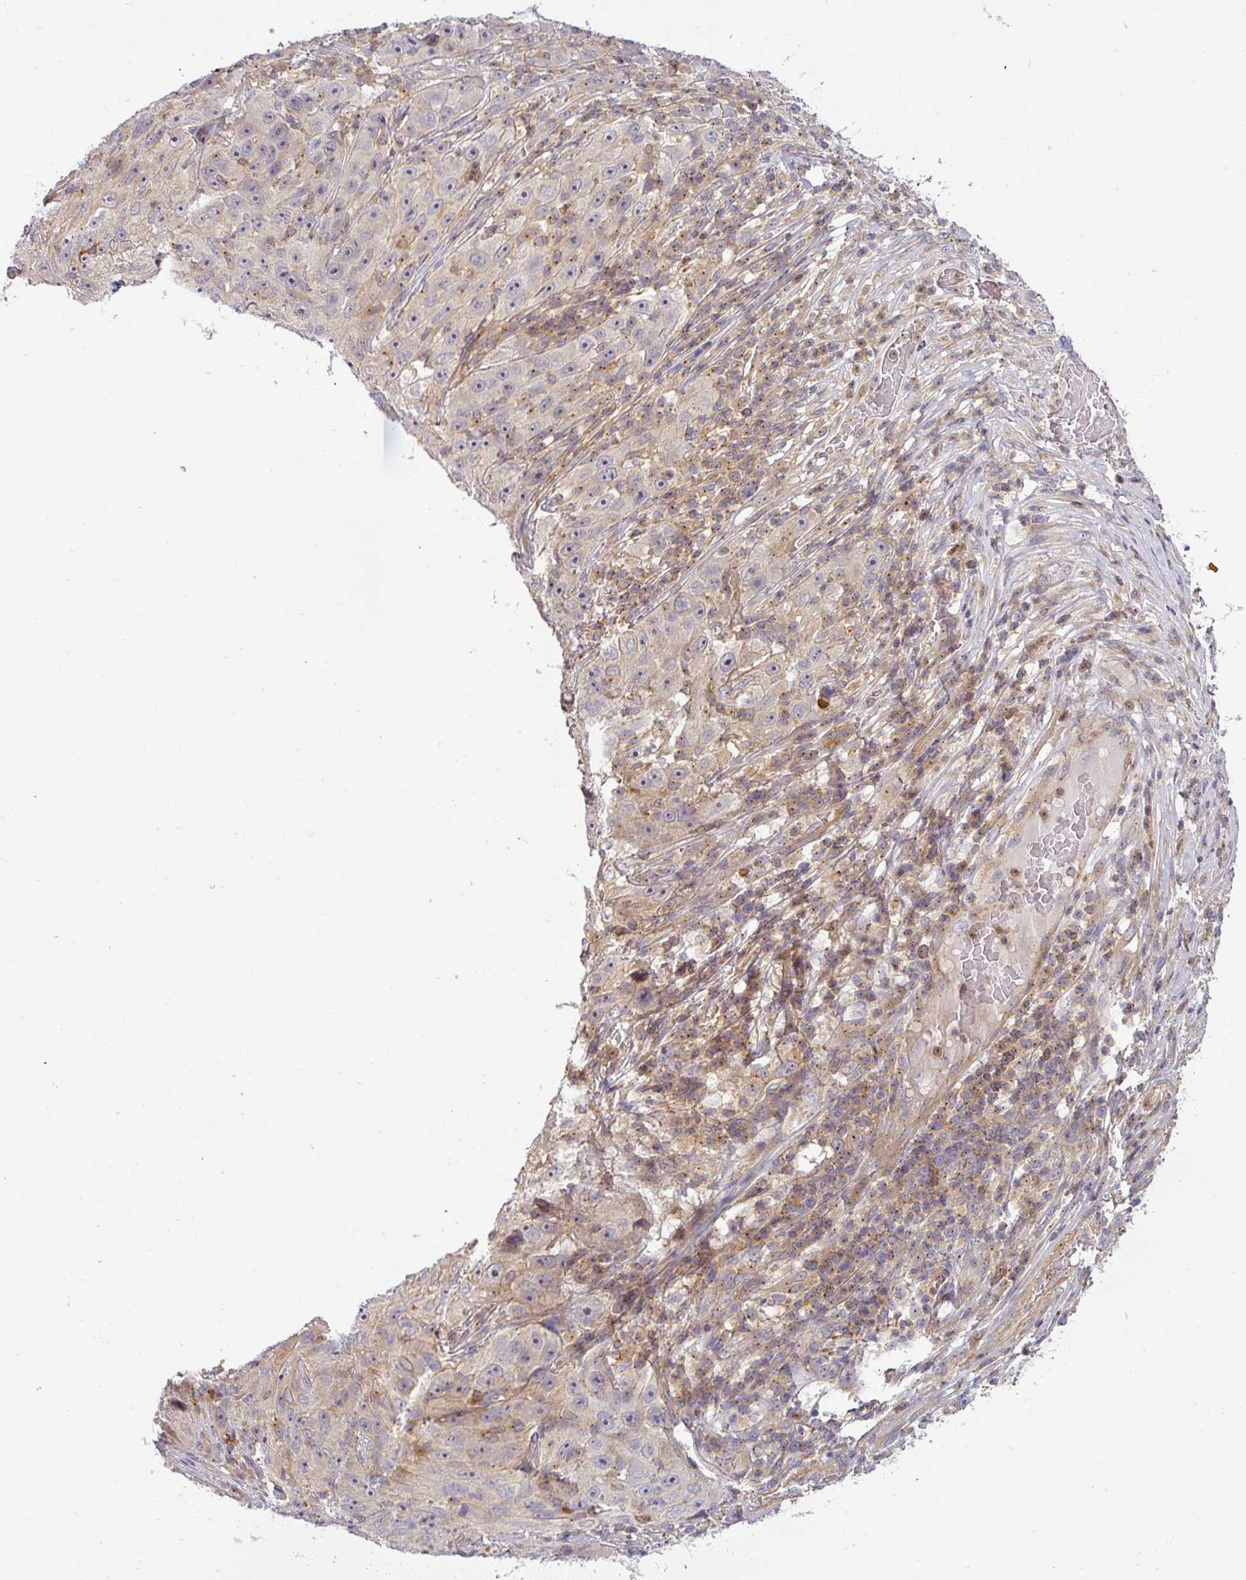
{"staining": {"intensity": "negative", "quantity": "none", "location": "none"}, "tissue": "skin cancer", "cell_type": "Tumor cells", "image_type": "cancer", "snomed": [{"axis": "morphology", "description": "Squamous cell carcinoma, NOS"}, {"axis": "topography", "description": "Skin"}], "caption": "Squamous cell carcinoma (skin) was stained to show a protein in brown. There is no significant positivity in tumor cells.", "gene": "NIN", "patient": {"sex": "female", "age": 87}}